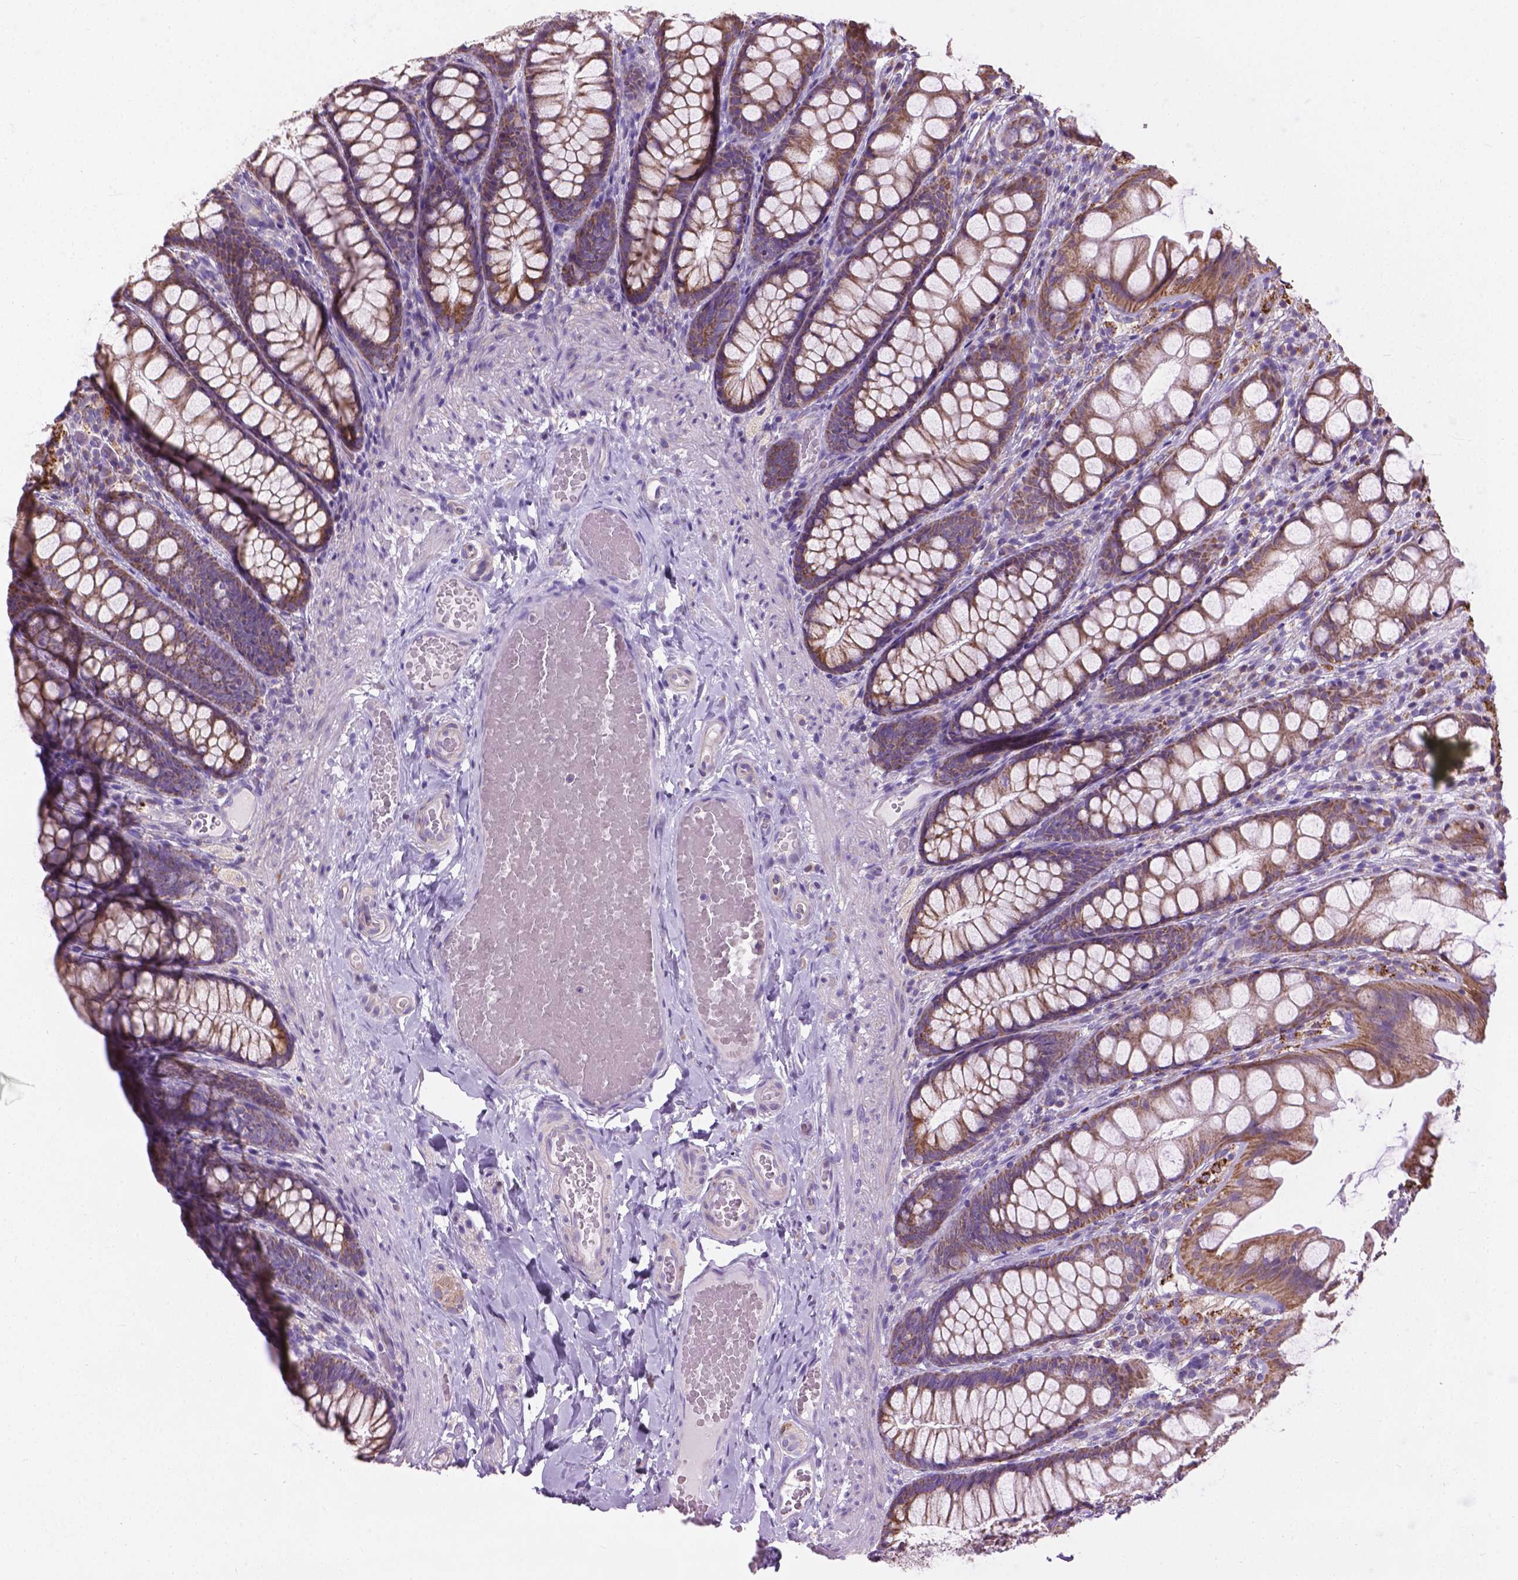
{"staining": {"intensity": "negative", "quantity": "none", "location": "none"}, "tissue": "colon", "cell_type": "Endothelial cells", "image_type": "normal", "snomed": [{"axis": "morphology", "description": "Normal tissue, NOS"}, {"axis": "topography", "description": "Colon"}], "caption": "Colon was stained to show a protein in brown. There is no significant expression in endothelial cells. (DAB (3,3'-diaminobenzidine) immunohistochemistry (IHC) visualized using brightfield microscopy, high magnification).", "gene": "VDAC1", "patient": {"sex": "male", "age": 47}}